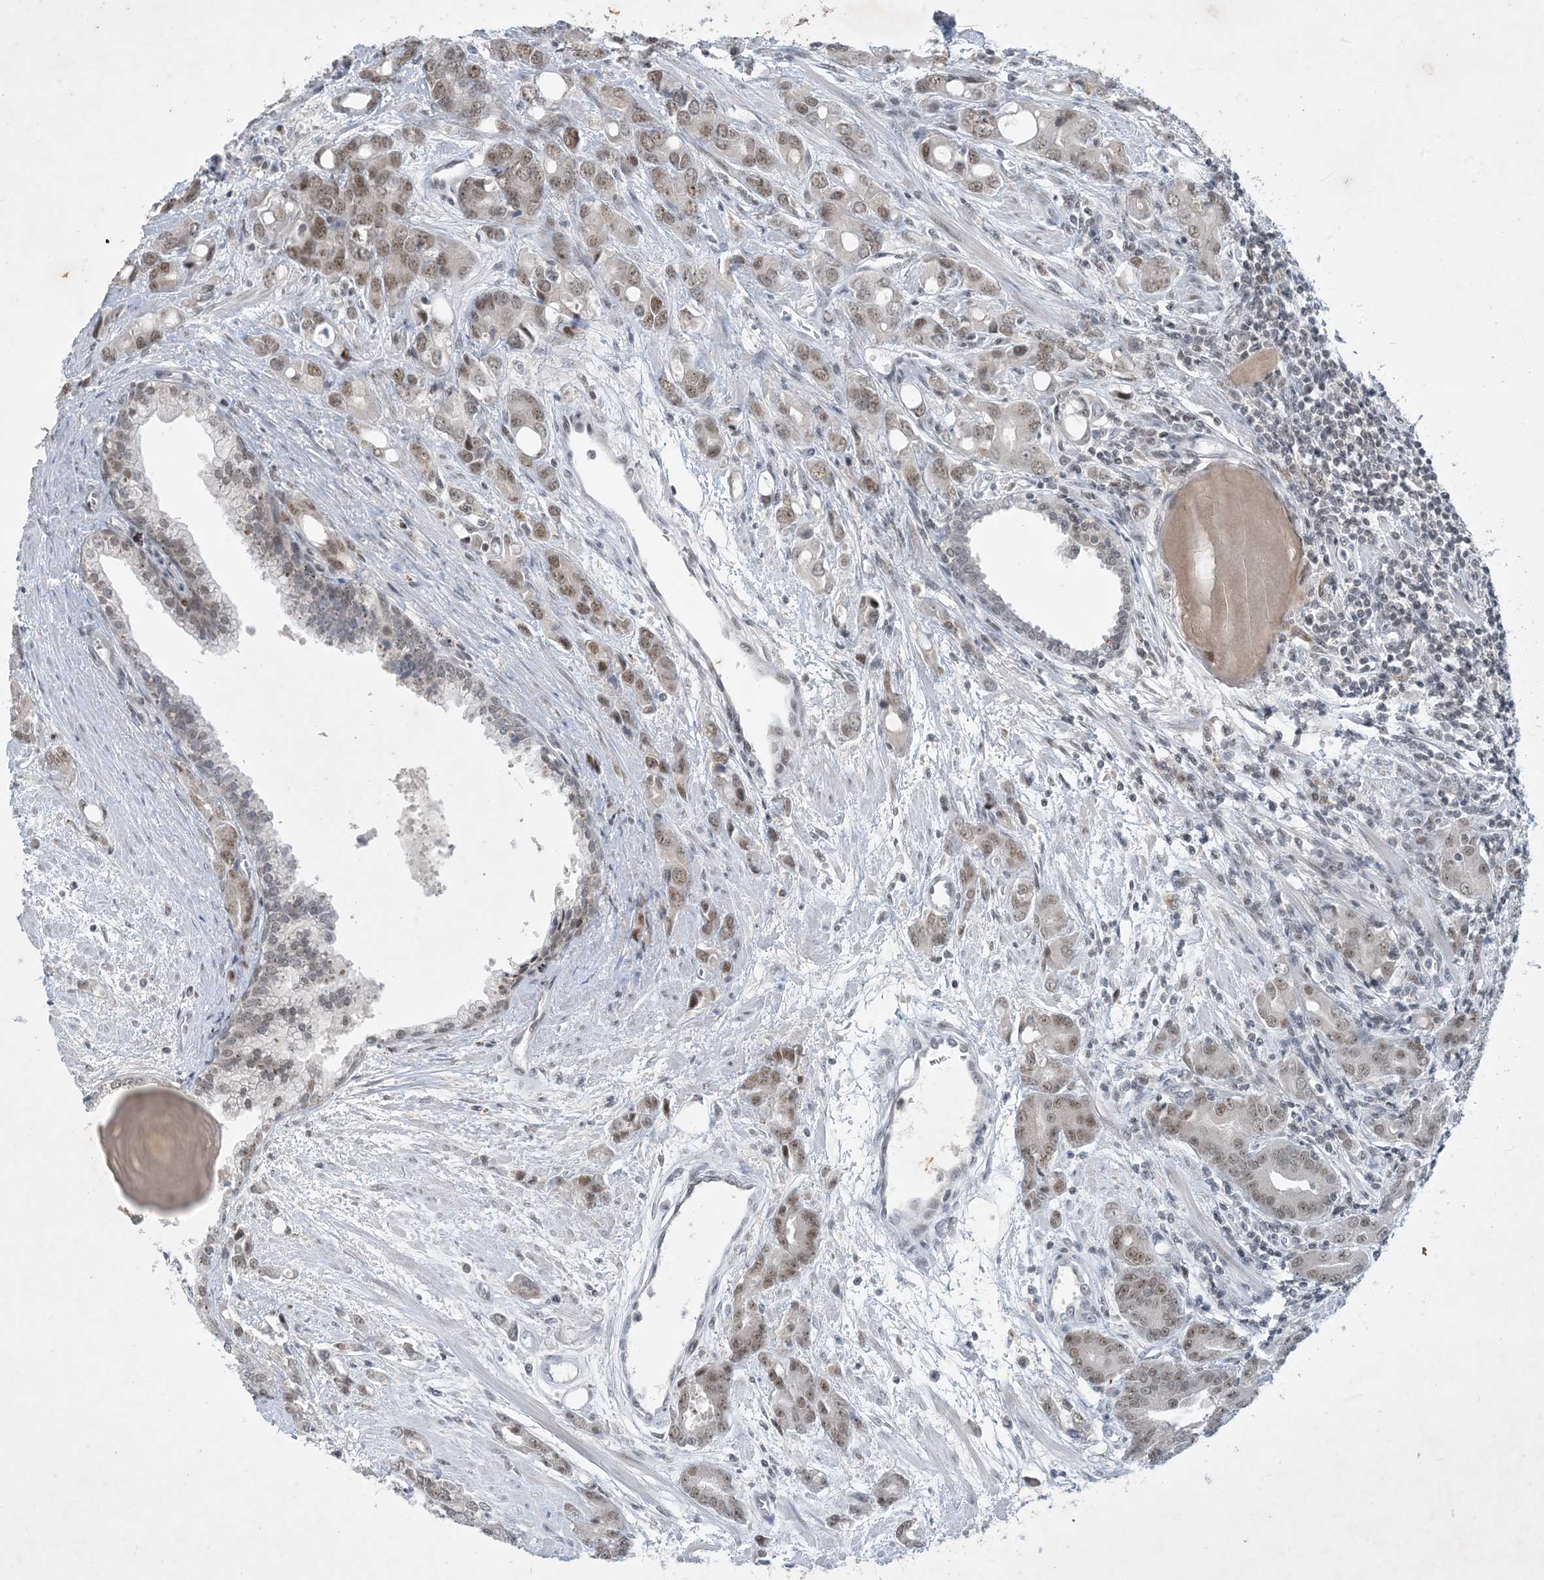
{"staining": {"intensity": "weak", "quantity": ">75%", "location": "nuclear"}, "tissue": "prostate cancer", "cell_type": "Tumor cells", "image_type": "cancer", "snomed": [{"axis": "morphology", "description": "Adenocarcinoma, High grade"}, {"axis": "topography", "description": "Prostate"}], "caption": "Immunohistochemical staining of human high-grade adenocarcinoma (prostate) displays weak nuclear protein positivity in approximately >75% of tumor cells.", "gene": "ZNF674", "patient": {"sex": "male", "age": 62}}